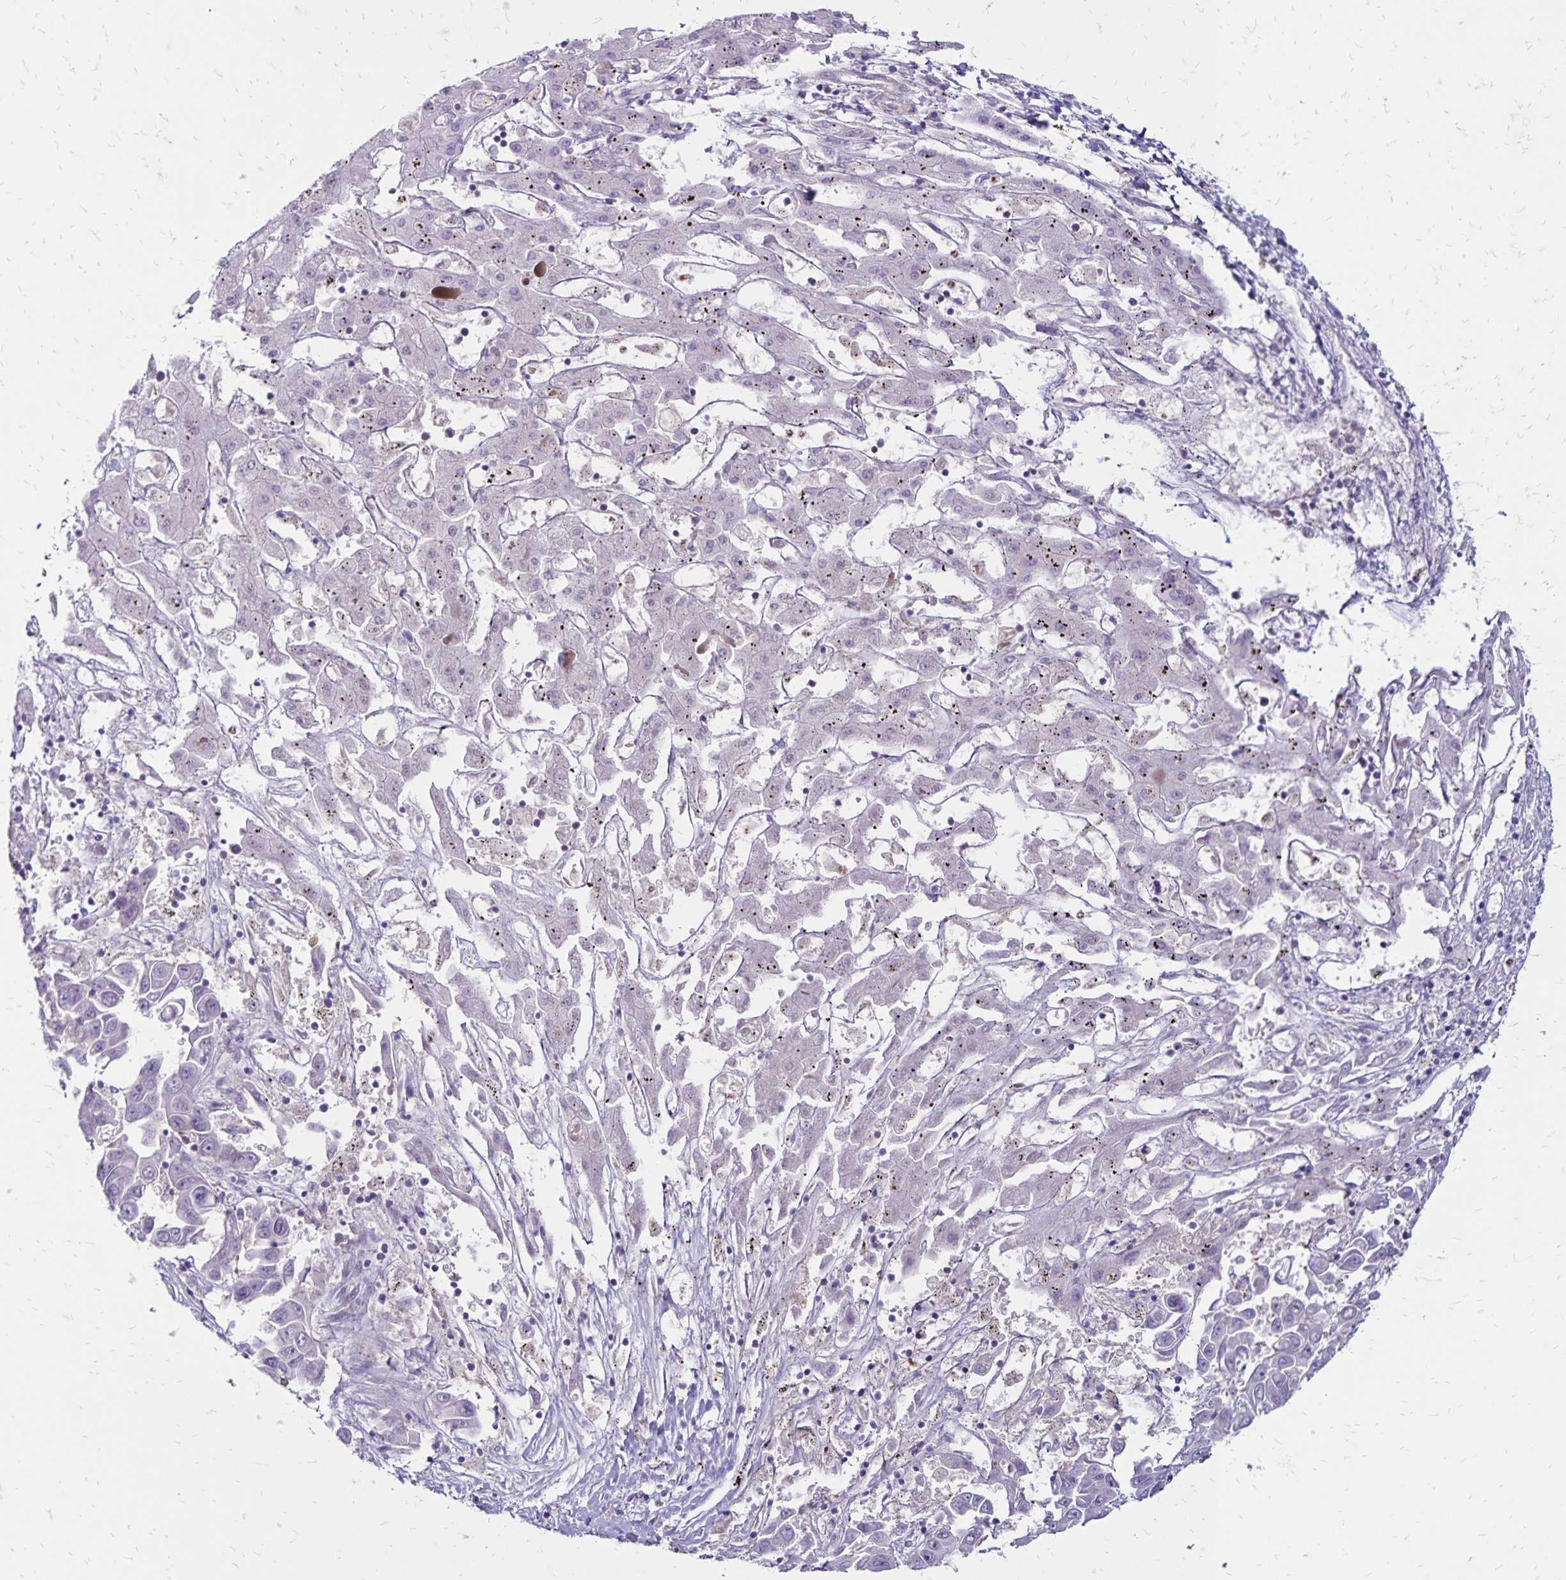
{"staining": {"intensity": "negative", "quantity": "none", "location": "none"}, "tissue": "liver cancer", "cell_type": "Tumor cells", "image_type": "cancer", "snomed": [{"axis": "morphology", "description": "Cholangiocarcinoma"}, {"axis": "topography", "description": "Liver"}], "caption": "DAB immunohistochemical staining of liver cancer reveals no significant staining in tumor cells.", "gene": "FSD1", "patient": {"sex": "female", "age": 52}}